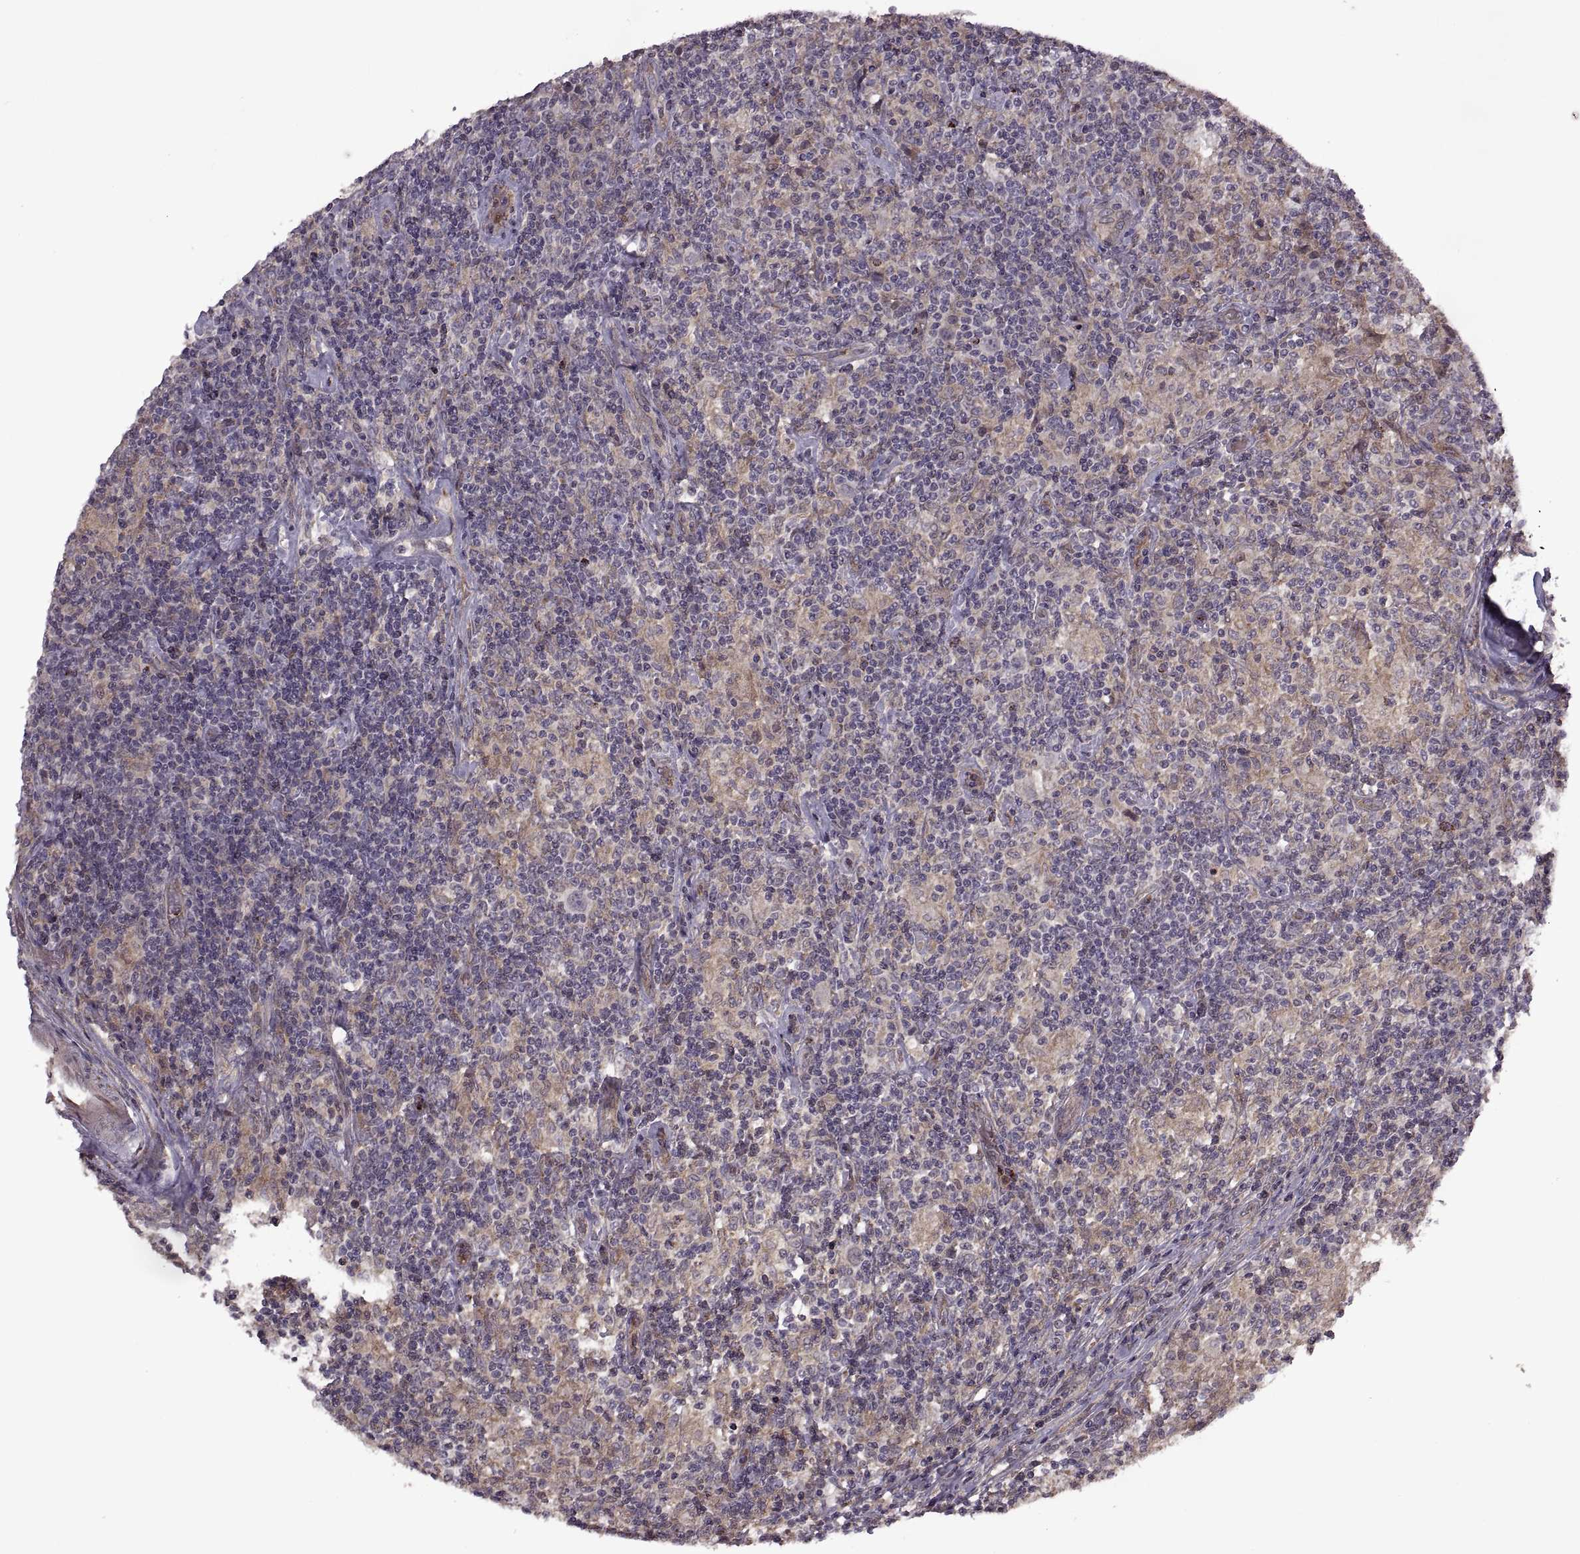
{"staining": {"intensity": "negative", "quantity": "none", "location": "none"}, "tissue": "lymphoma", "cell_type": "Tumor cells", "image_type": "cancer", "snomed": [{"axis": "morphology", "description": "Hodgkin's disease, NOS"}, {"axis": "topography", "description": "Lymph node"}], "caption": "This histopathology image is of Hodgkin's disease stained with immunohistochemistry (IHC) to label a protein in brown with the nuclei are counter-stained blue. There is no expression in tumor cells.", "gene": "PIERCE1", "patient": {"sex": "male", "age": 70}}